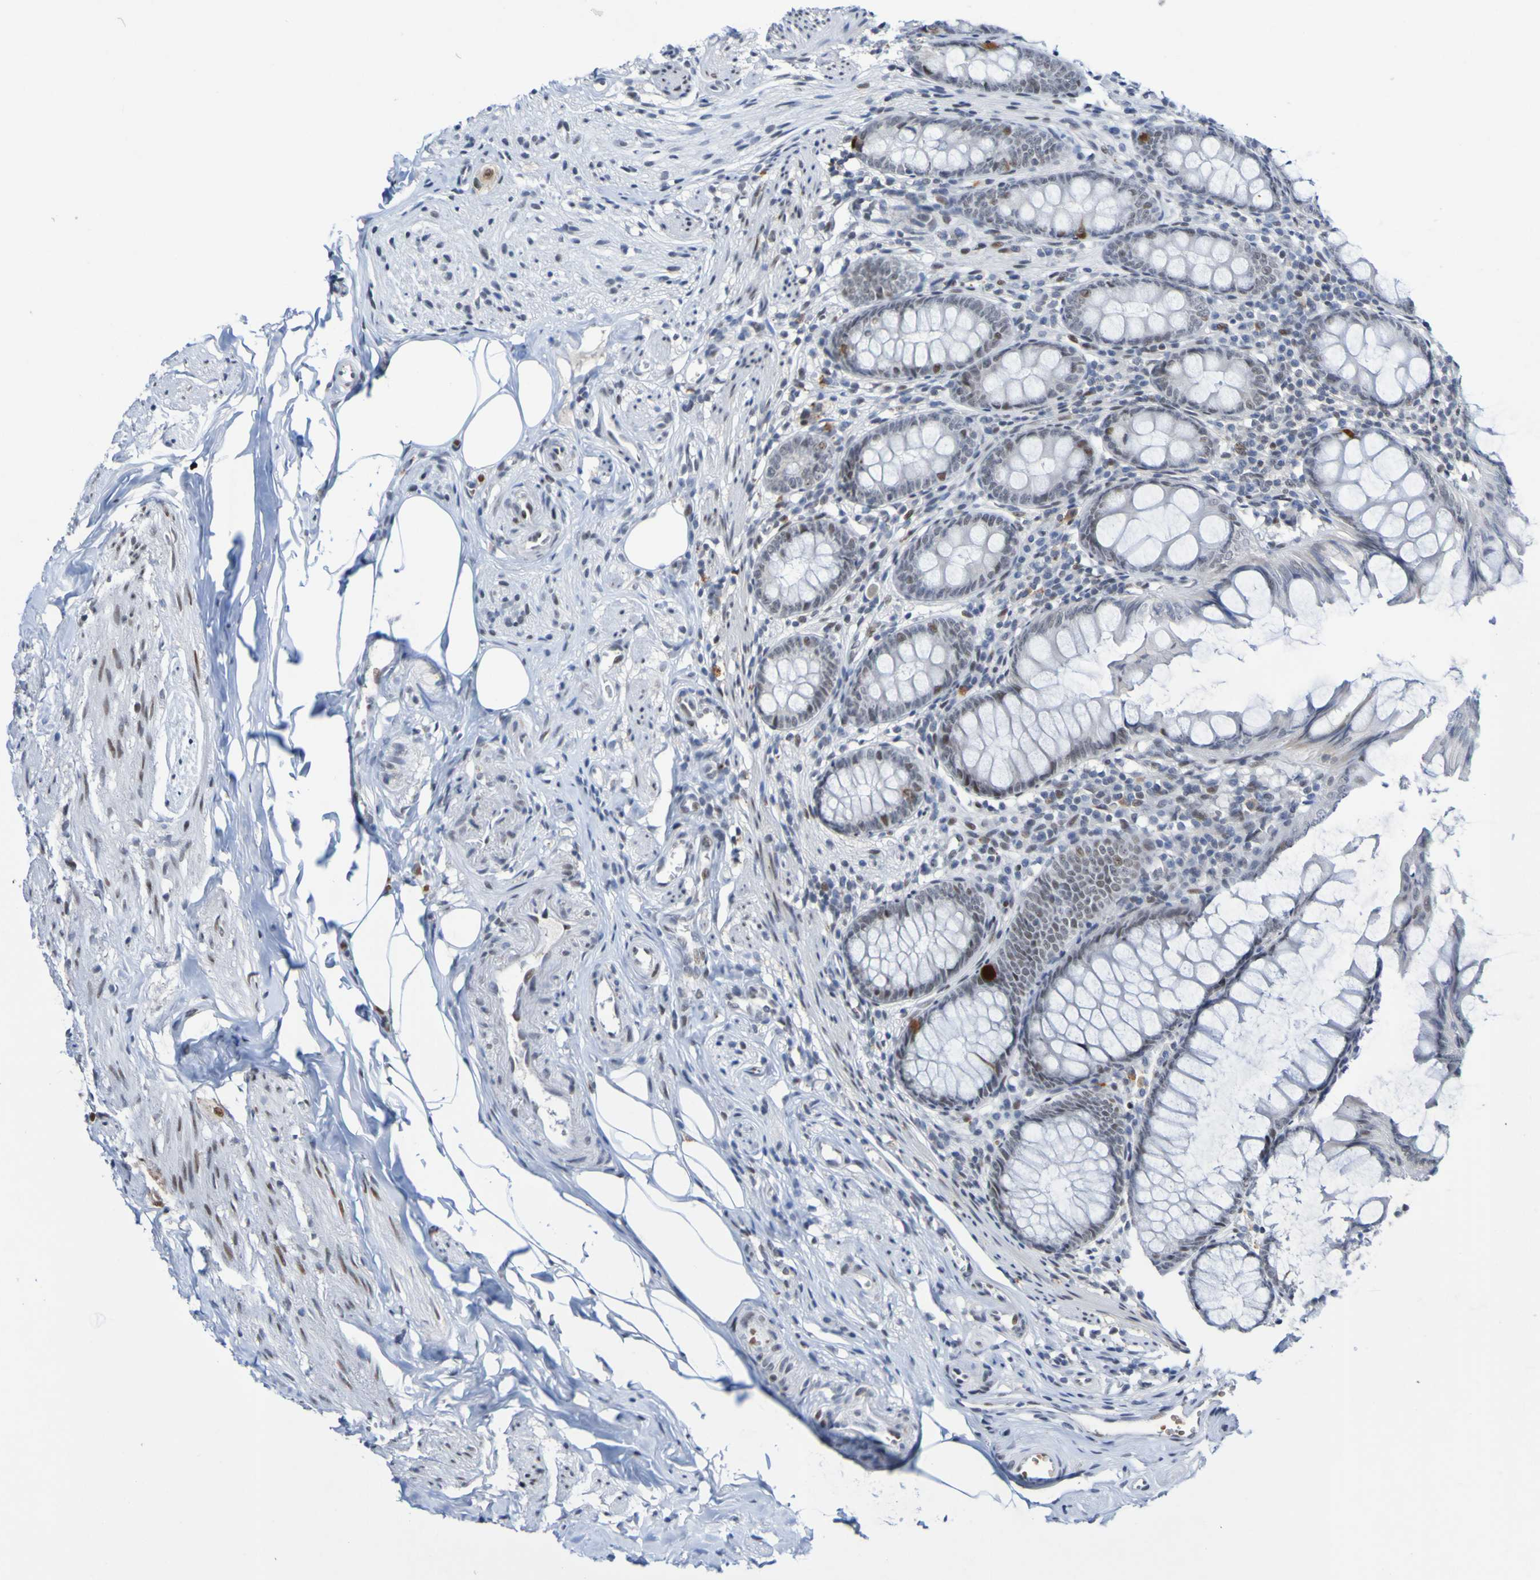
{"staining": {"intensity": "moderate", "quantity": "25%-75%", "location": "nuclear"}, "tissue": "appendix", "cell_type": "Glandular cells", "image_type": "normal", "snomed": [{"axis": "morphology", "description": "Normal tissue, NOS"}, {"axis": "topography", "description": "Appendix"}], "caption": "Brown immunohistochemical staining in benign human appendix reveals moderate nuclear staining in approximately 25%-75% of glandular cells.", "gene": "PCGF1", "patient": {"sex": "female", "age": 77}}